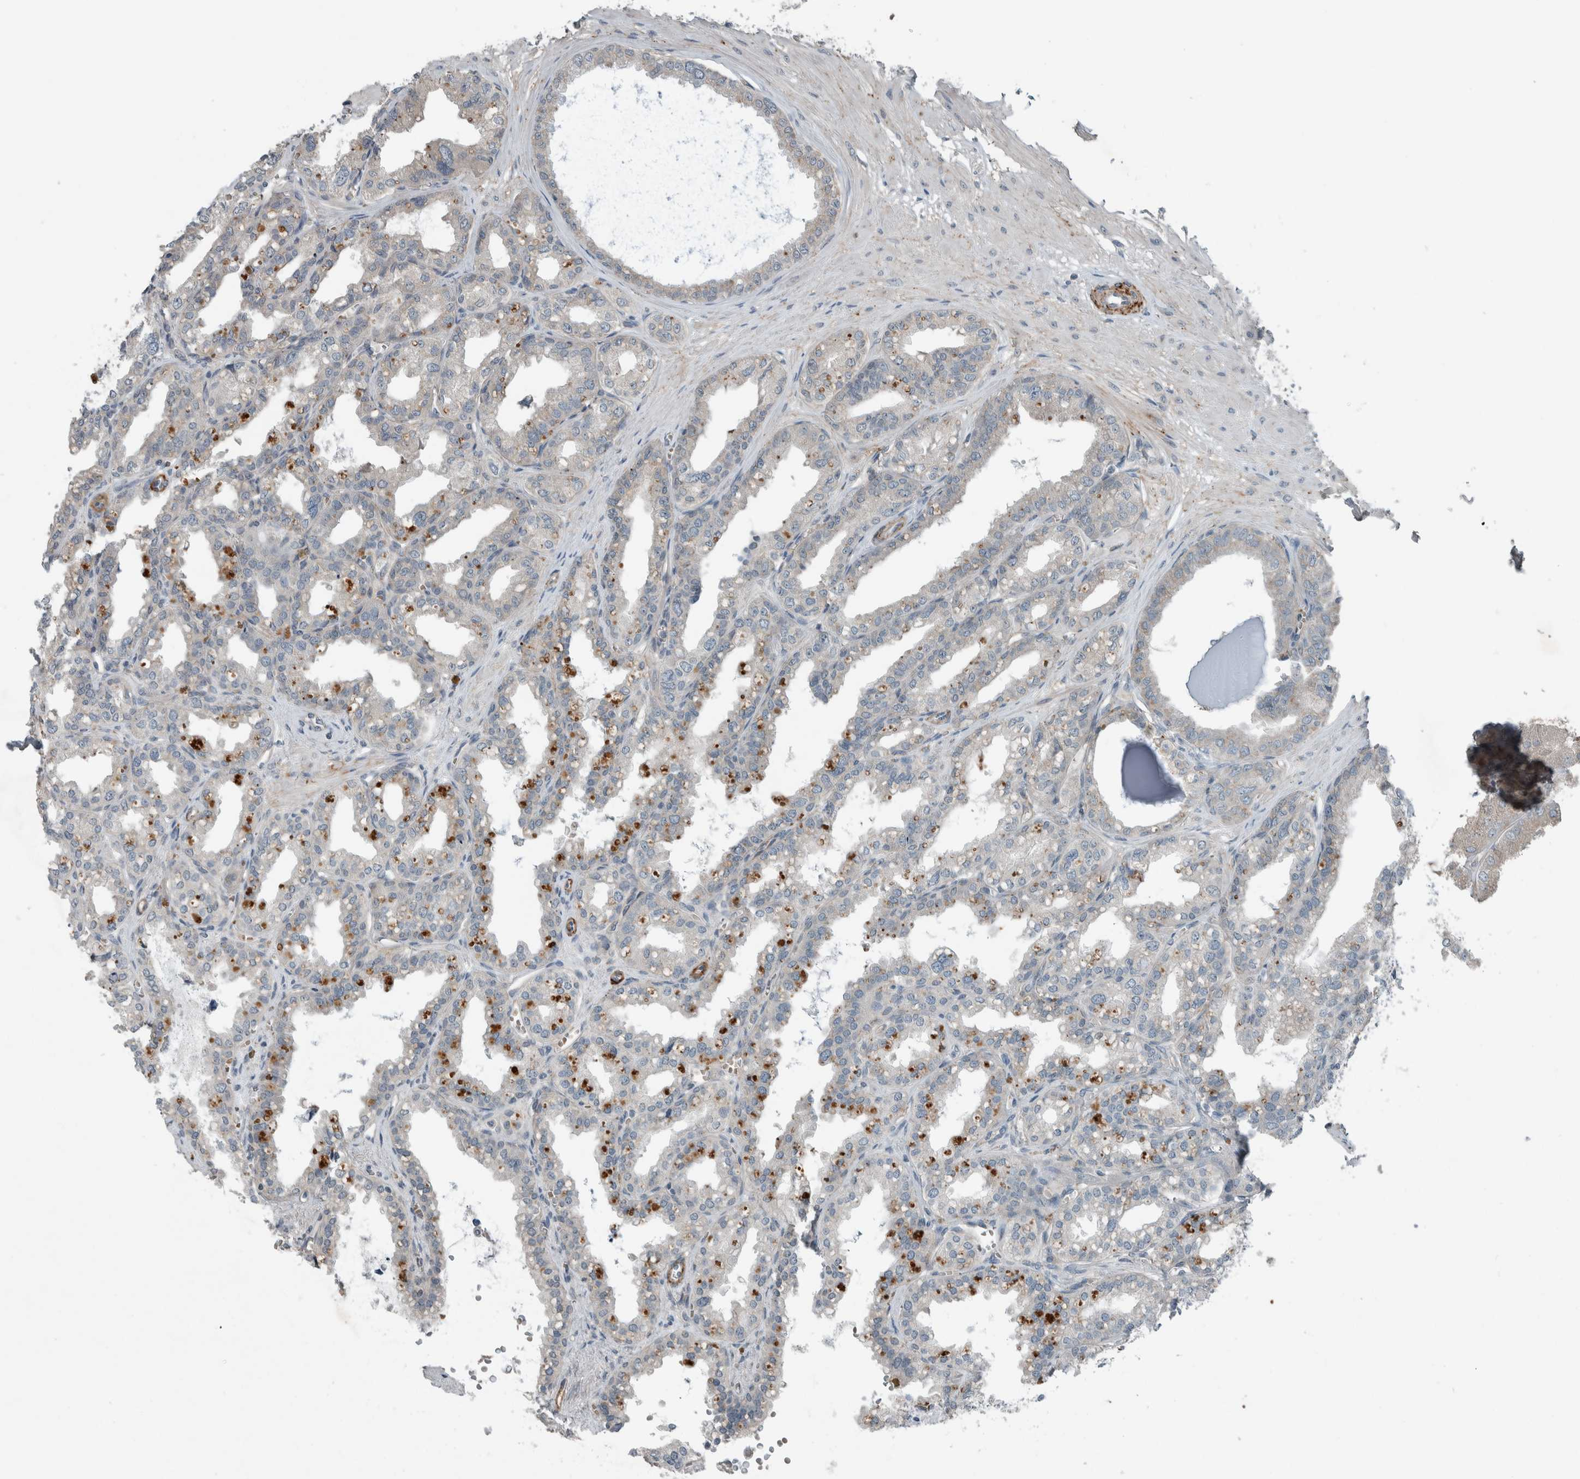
{"staining": {"intensity": "negative", "quantity": "none", "location": "none"}, "tissue": "seminal vesicle", "cell_type": "Glandular cells", "image_type": "normal", "snomed": [{"axis": "morphology", "description": "Normal tissue, NOS"}, {"axis": "topography", "description": "Prostate"}, {"axis": "topography", "description": "Seminal veicle"}], "caption": "Immunohistochemical staining of normal human seminal vesicle reveals no significant staining in glandular cells.", "gene": "JADE2", "patient": {"sex": "male", "age": 51}}